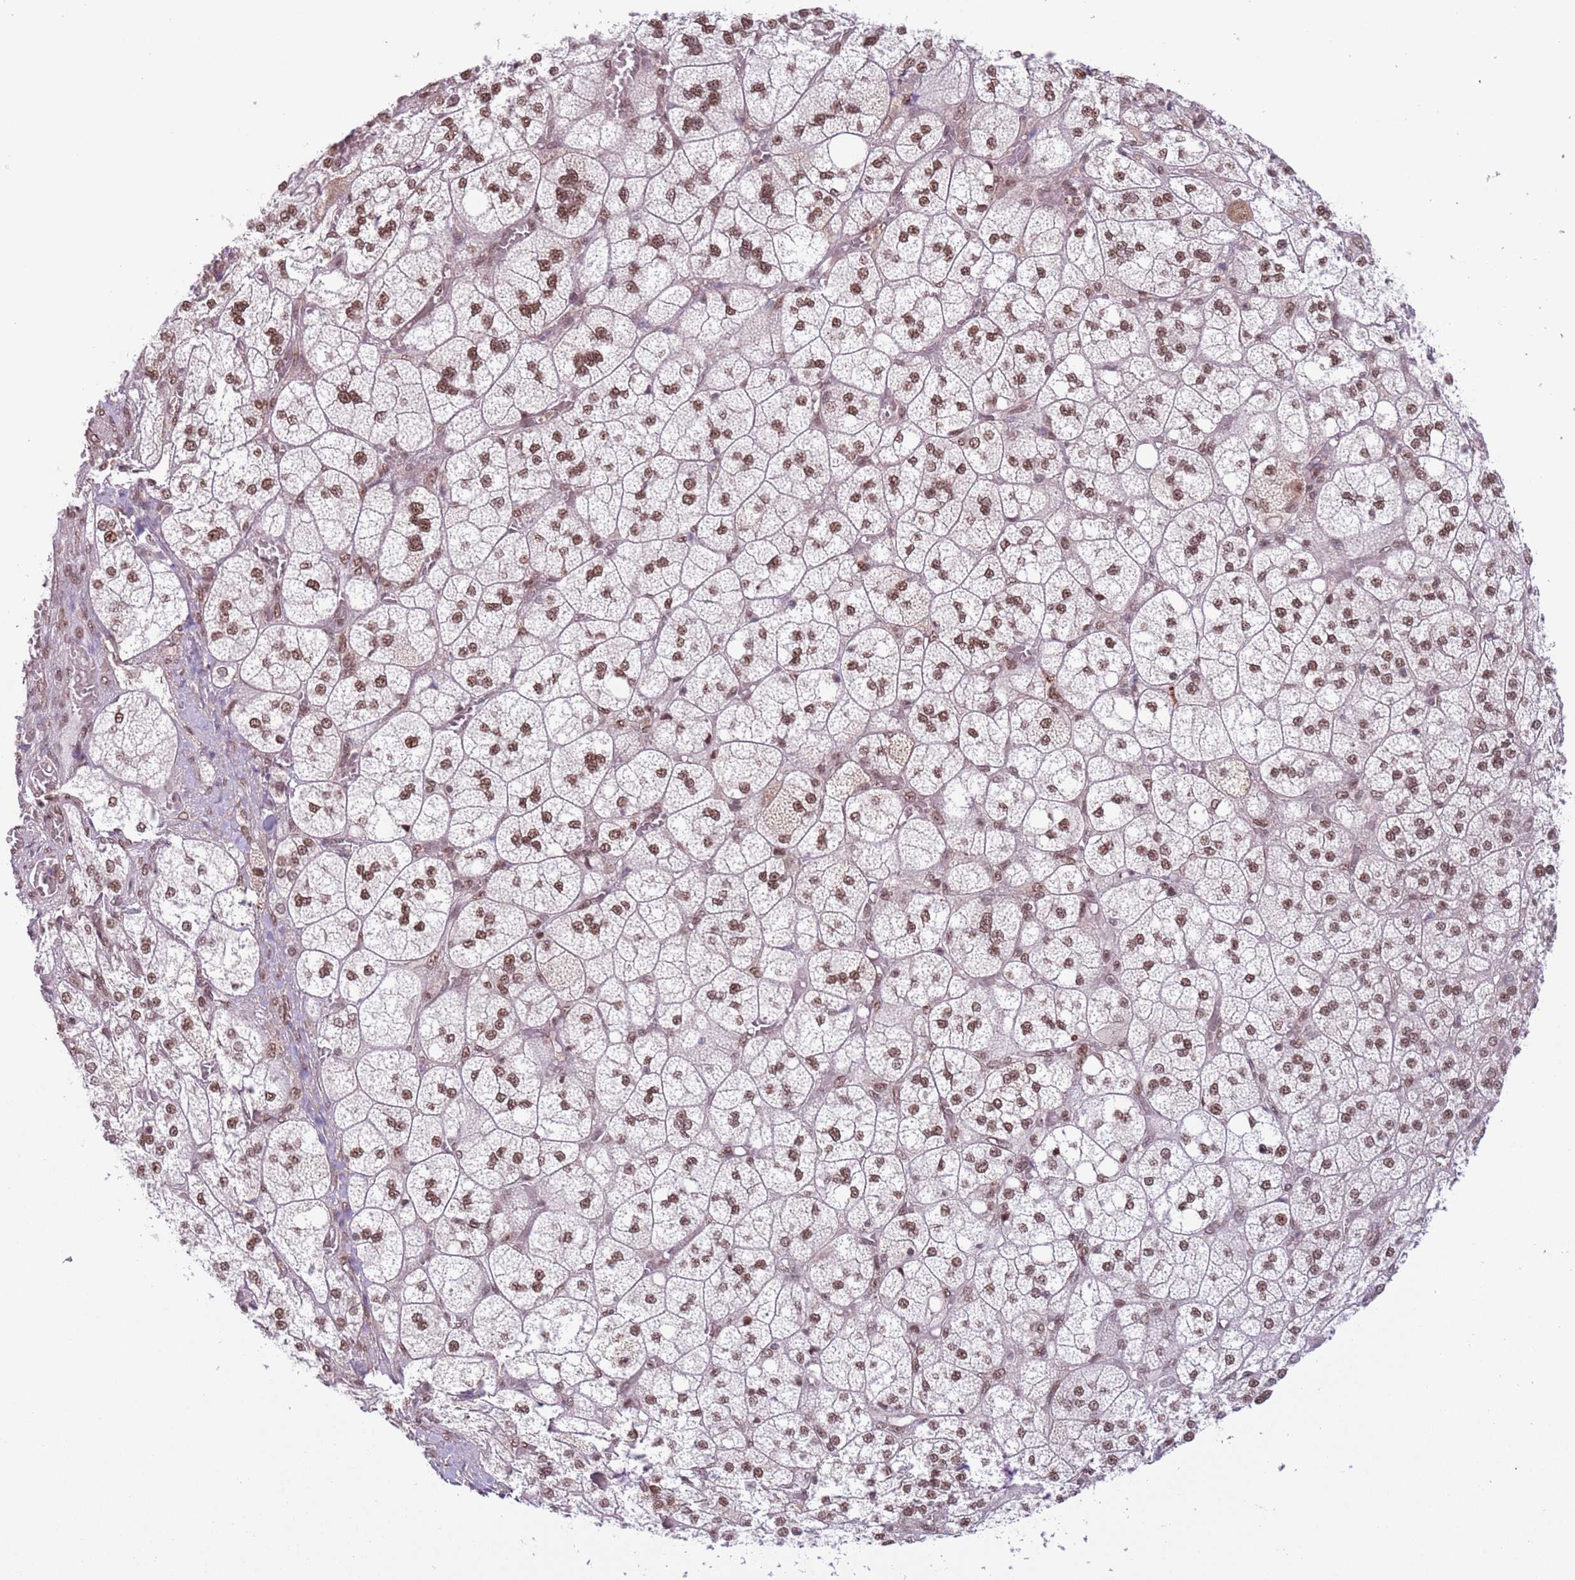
{"staining": {"intensity": "moderate", "quantity": ">75%", "location": "nuclear"}, "tissue": "adrenal gland", "cell_type": "Glandular cells", "image_type": "normal", "snomed": [{"axis": "morphology", "description": "Normal tissue, NOS"}, {"axis": "topography", "description": "Adrenal gland"}], "caption": "Adrenal gland was stained to show a protein in brown. There is medium levels of moderate nuclear staining in about >75% of glandular cells. The staining was performed using DAB (3,3'-diaminobenzidine), with brown indicating positive protein expression. Nuclei are stained blue with hematoxylin.", "gene": "SIPA1L3", "patient": {"sex": "male", "age": 61}}